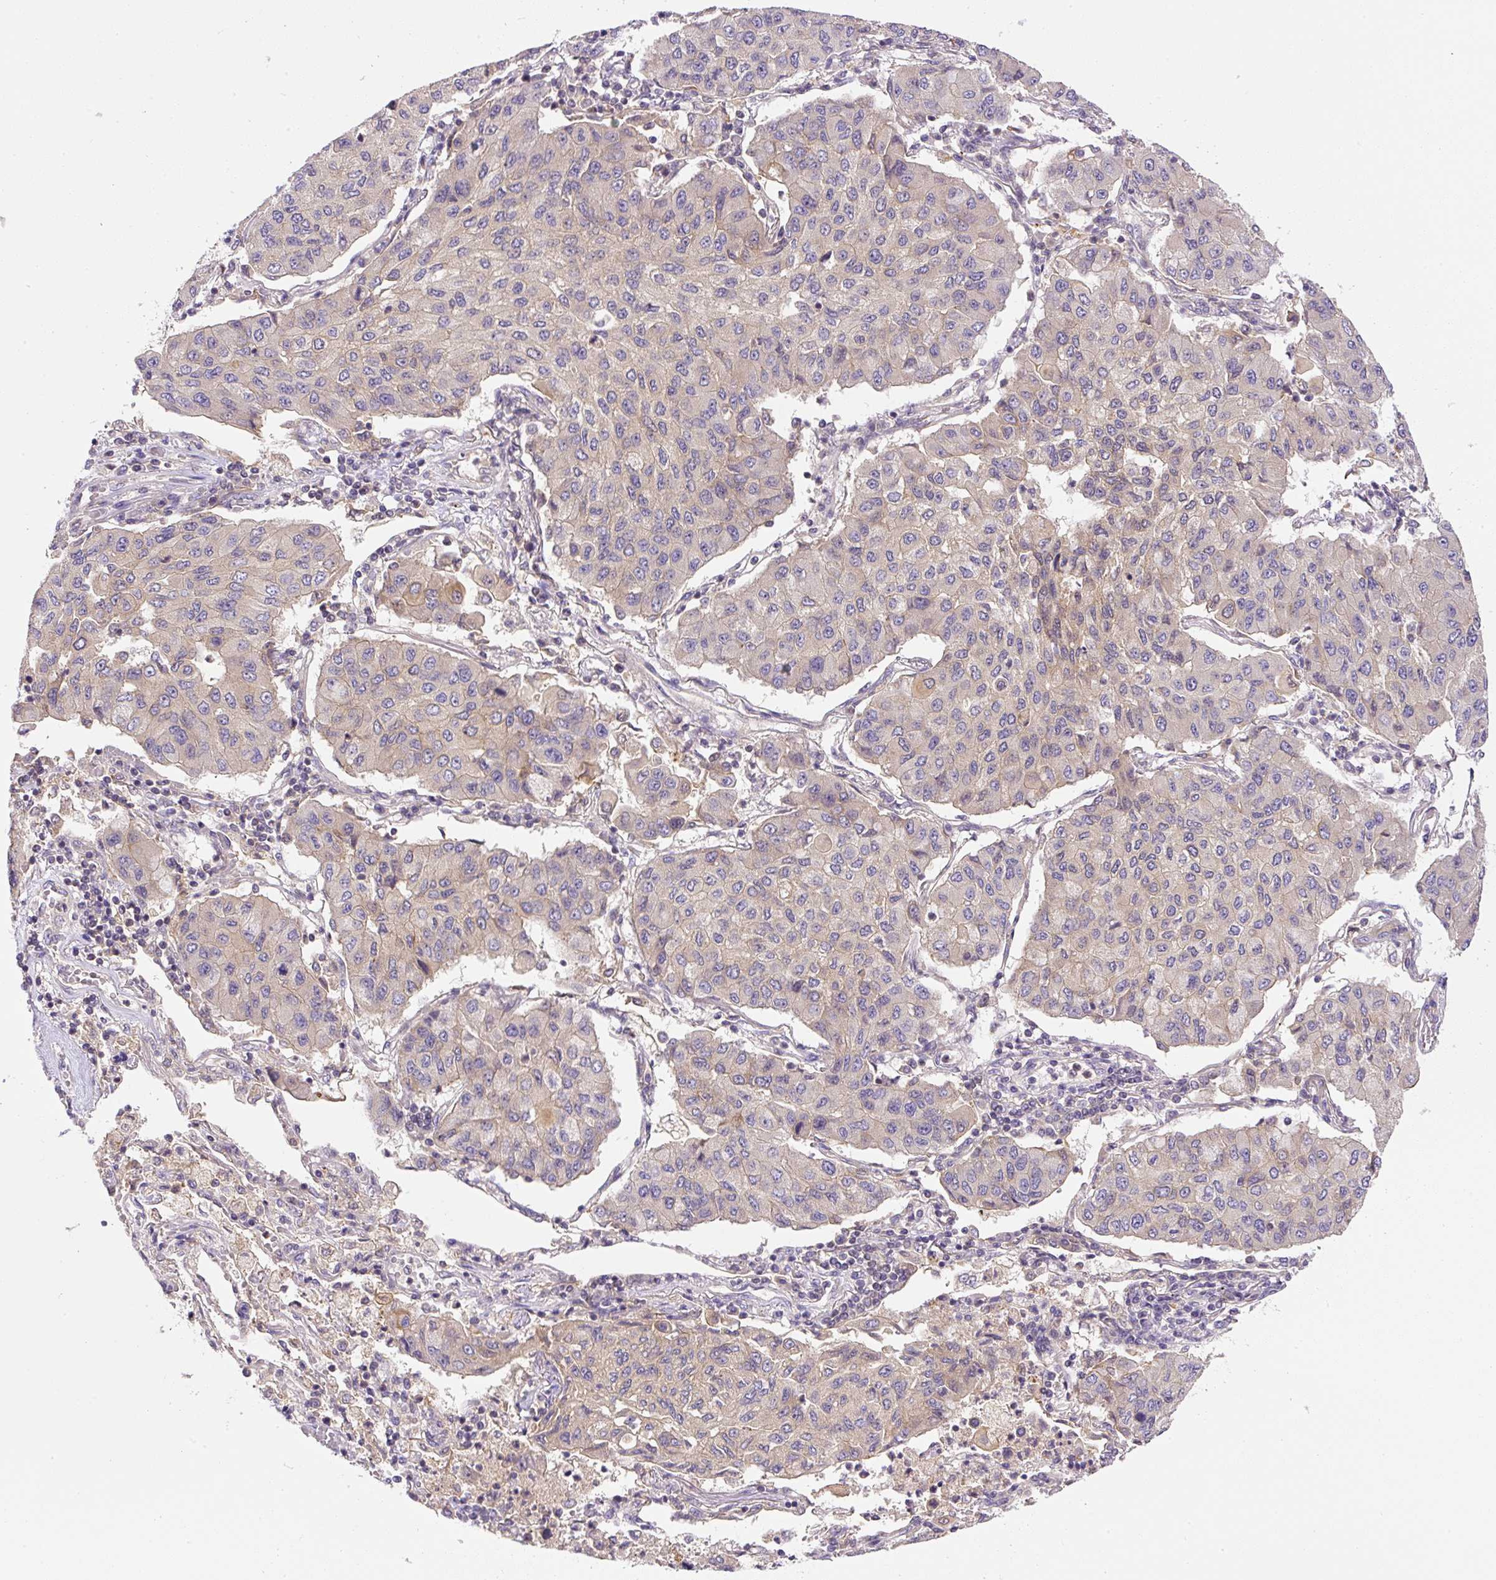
{"staining": {"intensity": "weak", "quantity": "<25%", "location": "cytoplasmic/membranous"}, "tissue": "lung cancer", "cell_type": "Tumor cells", "image_type": "cancer", "snomed": [{"axis": "morphology", "description": "Squamous cell carcinoma, NOS"}, {"axis": "topography", "description": "Lung"}], "caption": "A high-resolution micrograph shows immunohistochemistry (IHC) staining of lung squamous cell carcinoma, which displays no significant positivity in tumor cells. Brightfield microscopy of IHC stained with DAB (3,3'-diaminobenzidine) (brown) and hematoxylin (blue), captured at high magnification.", "gene": "CCDC28A", "patient": {"sex": "male", "age": 74}}